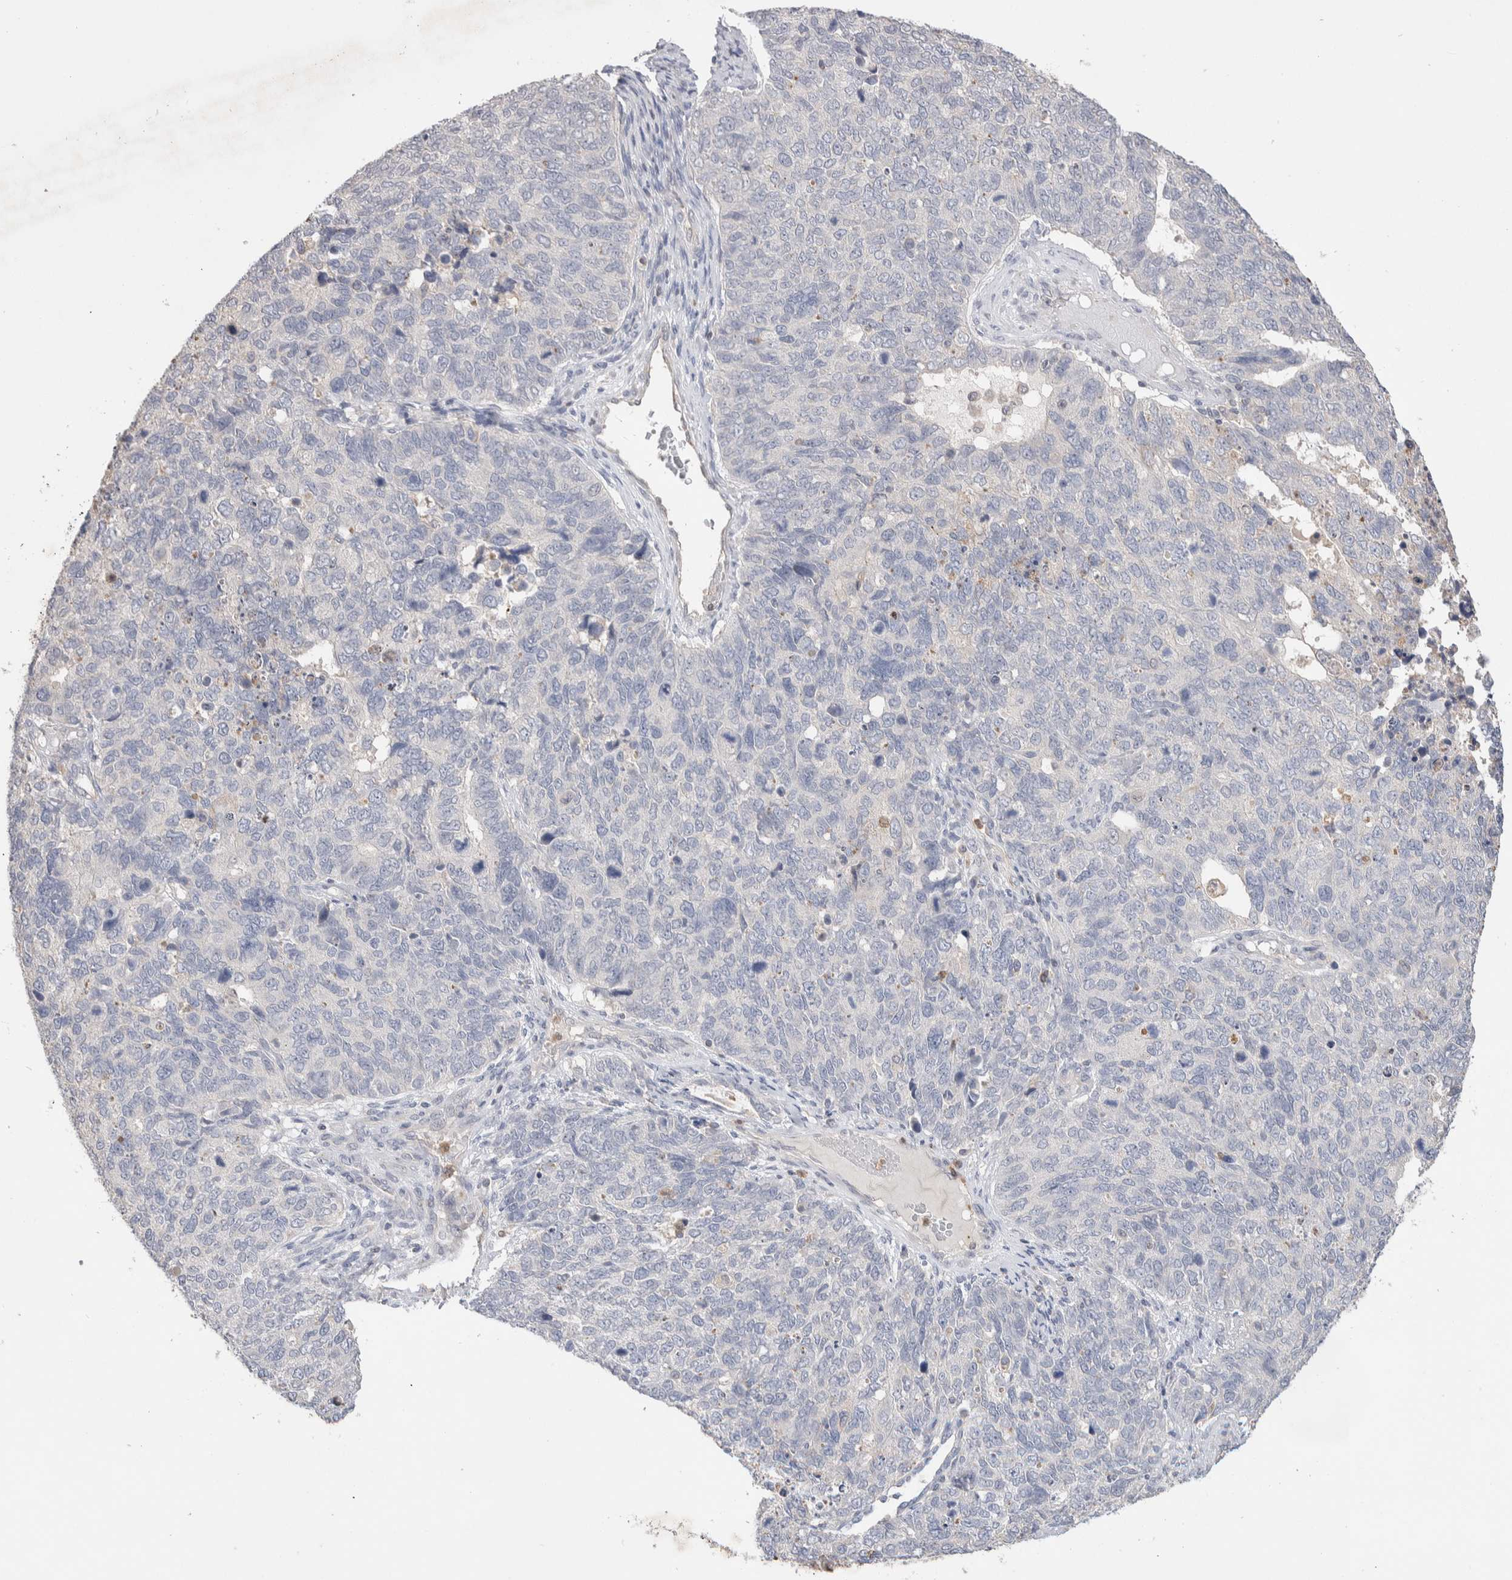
{"staining": {"intensity": "negative", "quantity": "none", "location": "none"}, "tissue": "cervical cancer", "cell_type": "Tumor cells", "image_type": "cancer", "snomed": [{"axis": "morphology", "description": "Squamous cell carcinoma, NOS"}, {"axis": "topography", "description": "Cervix"}], "caption": "This is an immunohistochemistry (IHC) image of human cervical squamous cell carcinoma. There is no expression in tumor cells.", "gene": "FFAR2", "patient": {"sex": "female", "age": 63}}